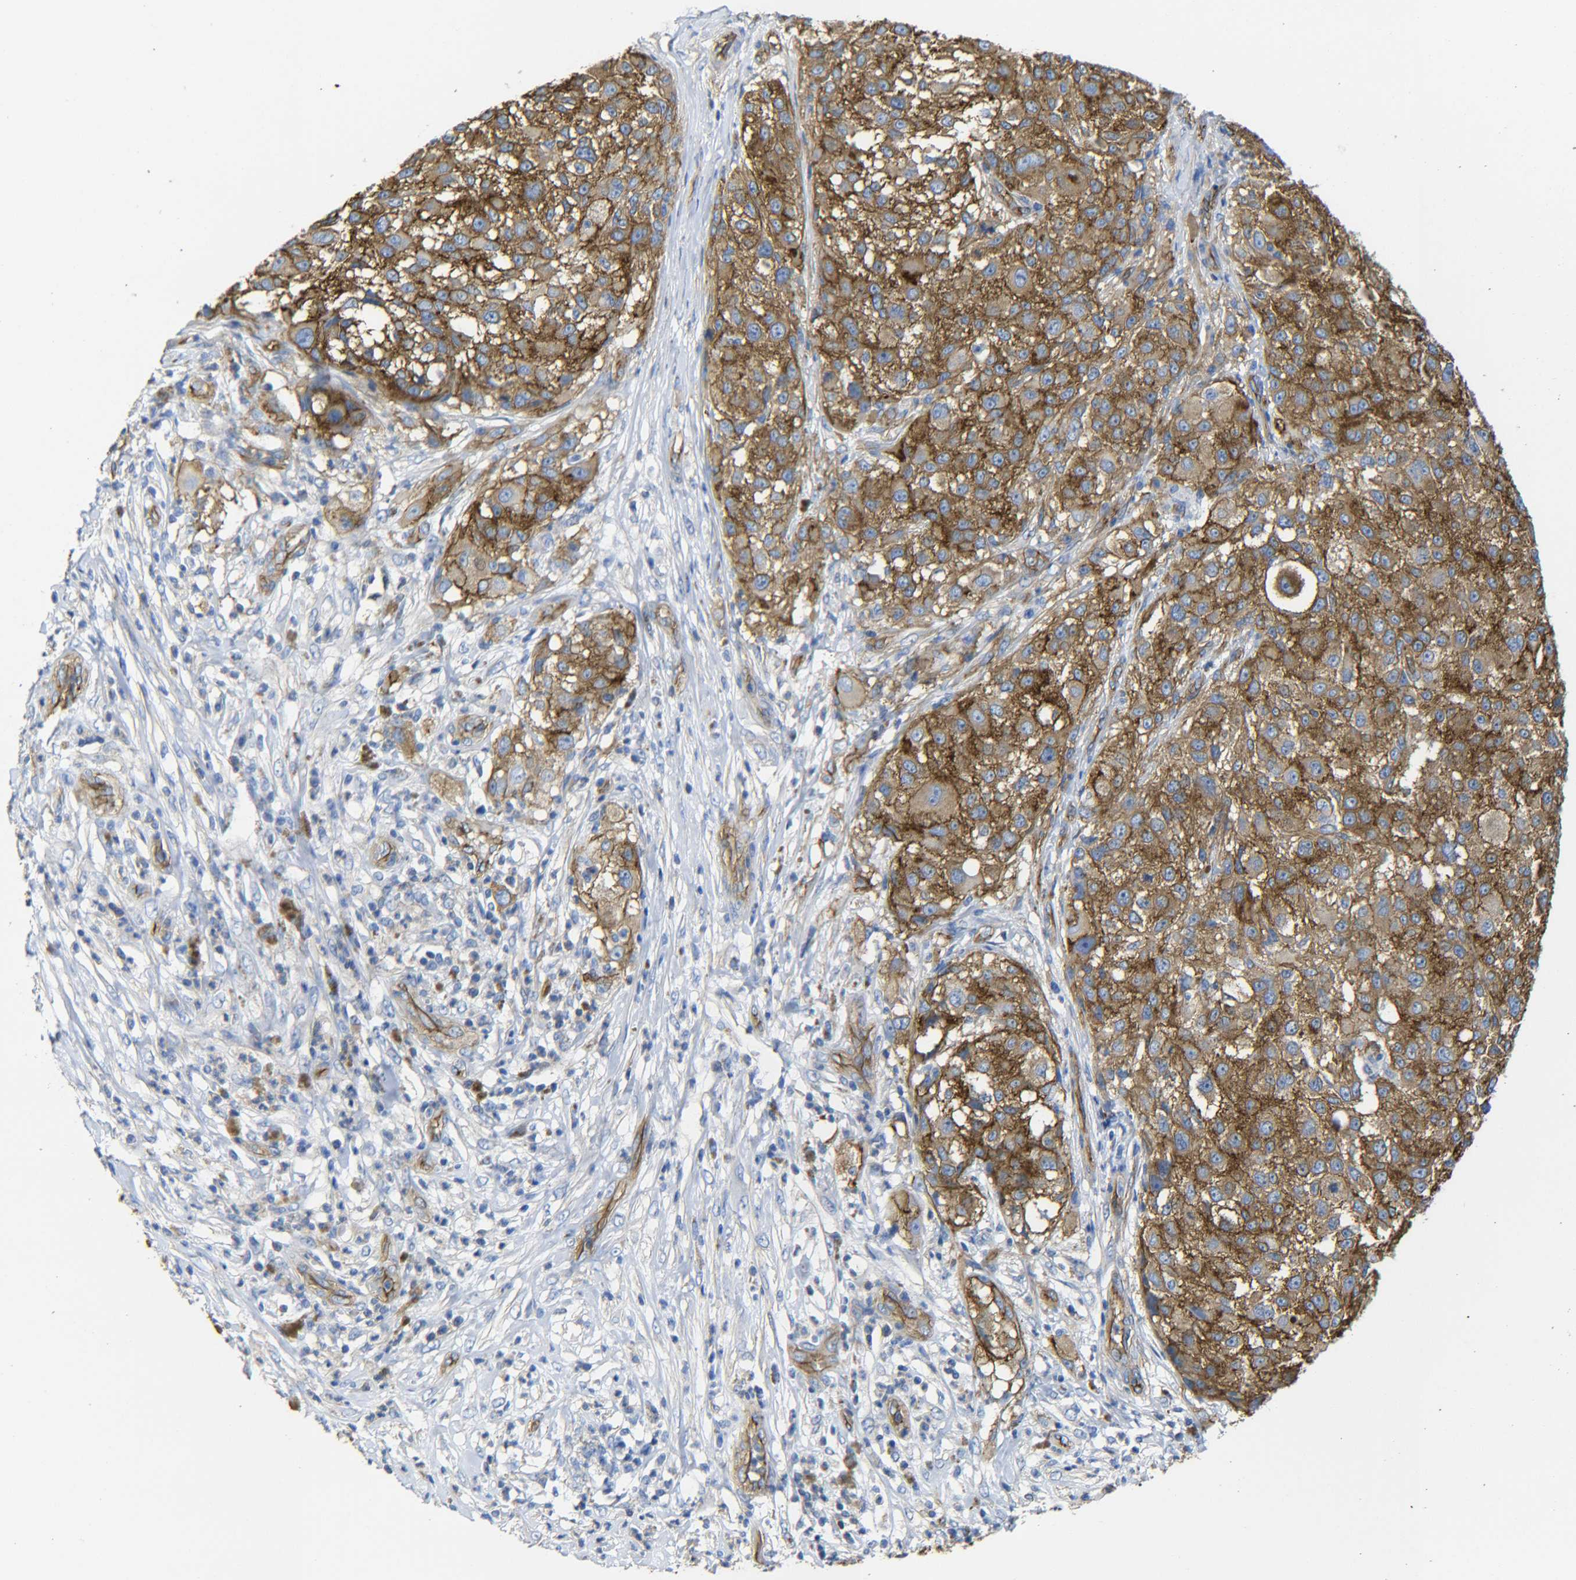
{"staining": {"intensity": "moderate", "quantity": ">75%", "location": "cytoplasmic/membranous"}, "tissue": "melanoma", "cell_type": "Tumor cells", "image_type": "cancer", "snomed": [{"axis": "morphology", "description": "Necrosis, NOS"}, {"axis": "morphology", "description": "Malignant melanoma, NOS"}, {"axis": "topography", "description": "Skin"}], "caption": "Tumor cells show moderate cytoplasmic/membranous positivity in about >75% of cells in malignant melanoma.", "gene": "SPTBN1", "patient": {"sex": "female", "age": 87}}